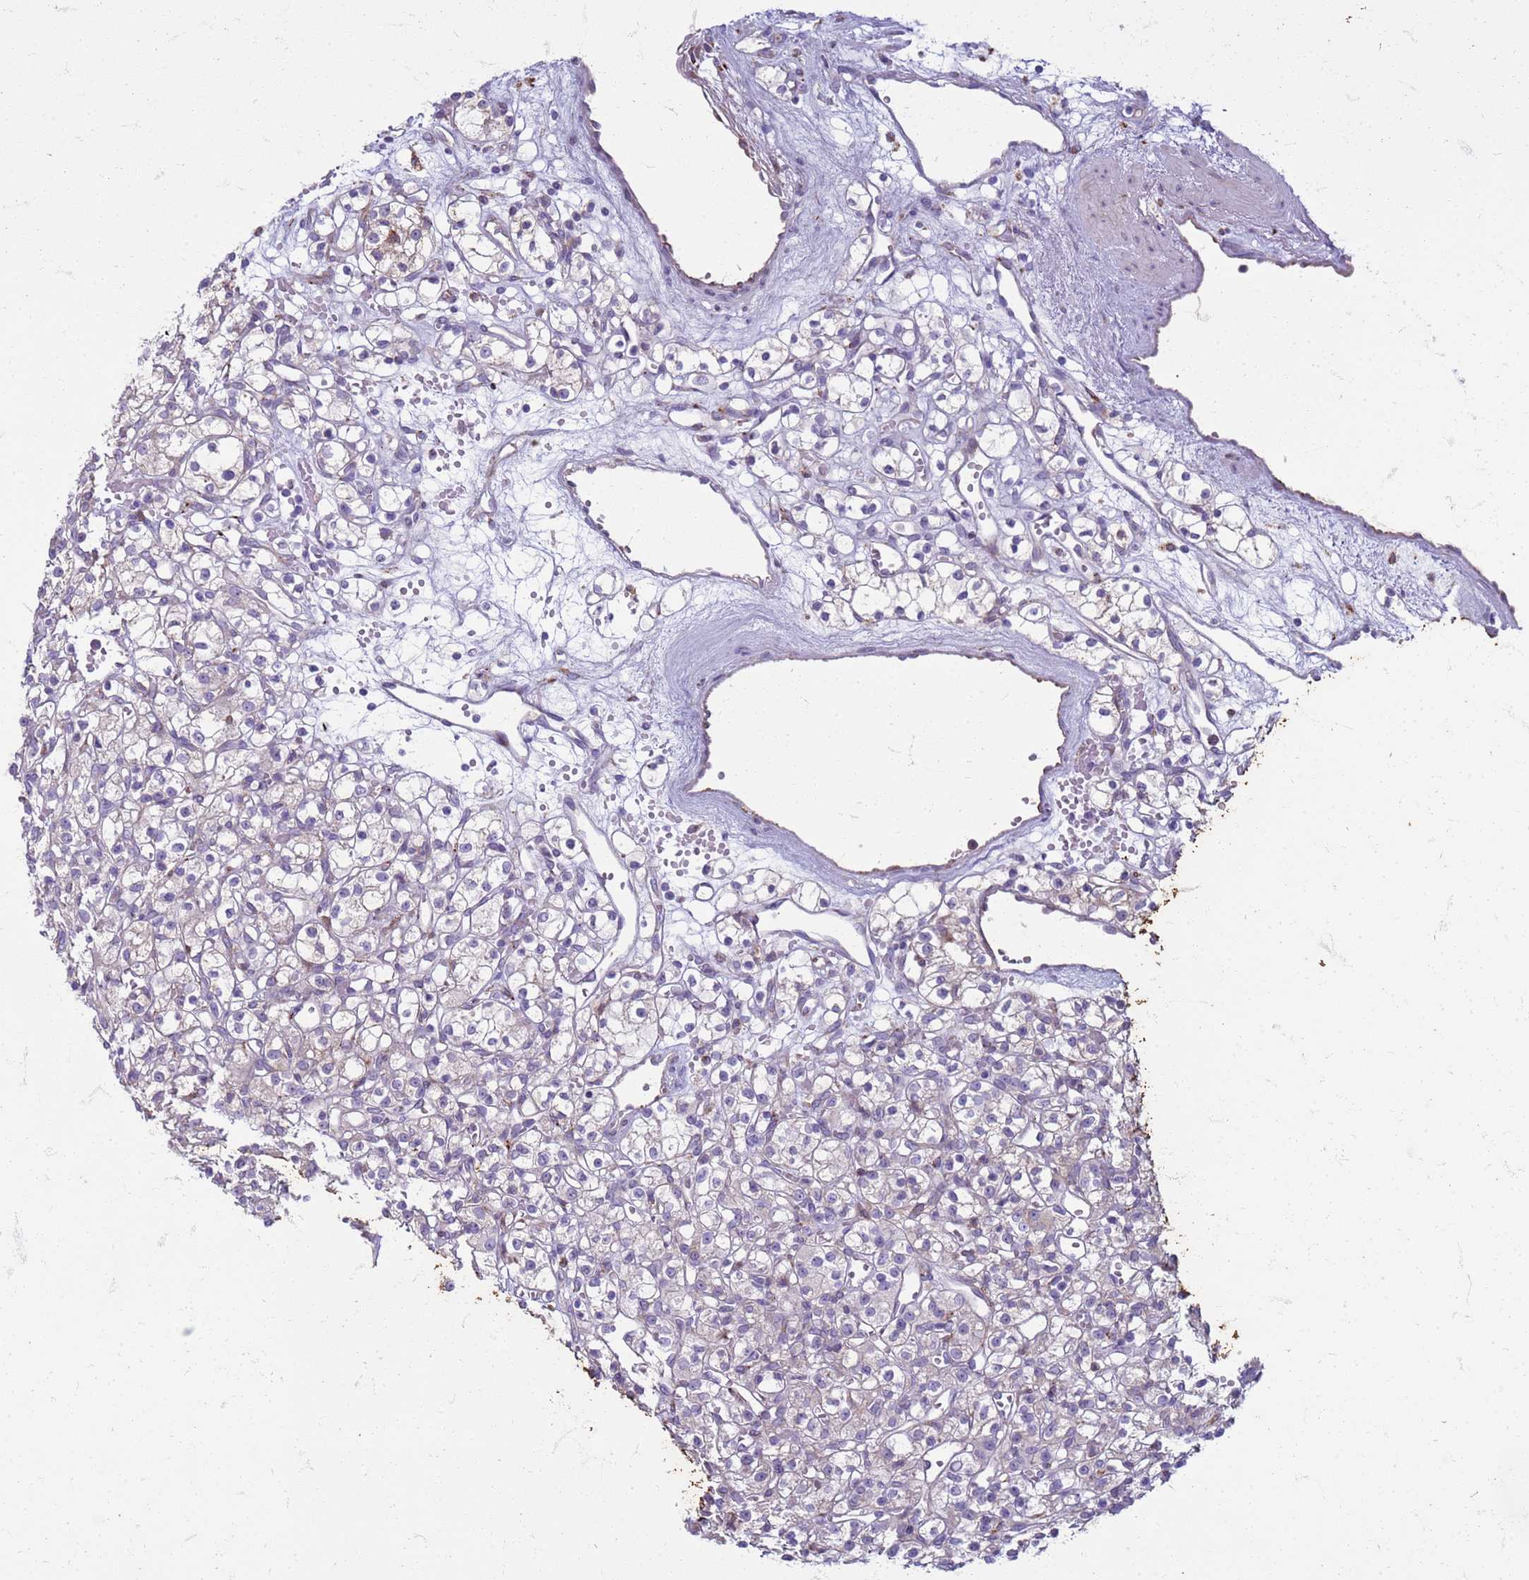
{"staining": {"intensity": "negative", "quantity": "none", "location": "none"}, "tissue": "renal cancer", "cell_type": "Tumor cells", "image_type": "cancer", "snomed": [{"axis": "morphology", "description": "Adenocarcinoma, NOS"}, {"axis": "topography", "description": "Kidney"}], "caption": "Protein analysis of adenocarcinoma (renal) reveals no significant expression in tumor cells. (Stains: DAB (3,3'-diaminobenzidine) IHC with hematoxylin counter stain, Microscopy: brightfield microscopy at high magnification).", "gene": "PDK3", "patient": {"sex": "female", "age": 59}}